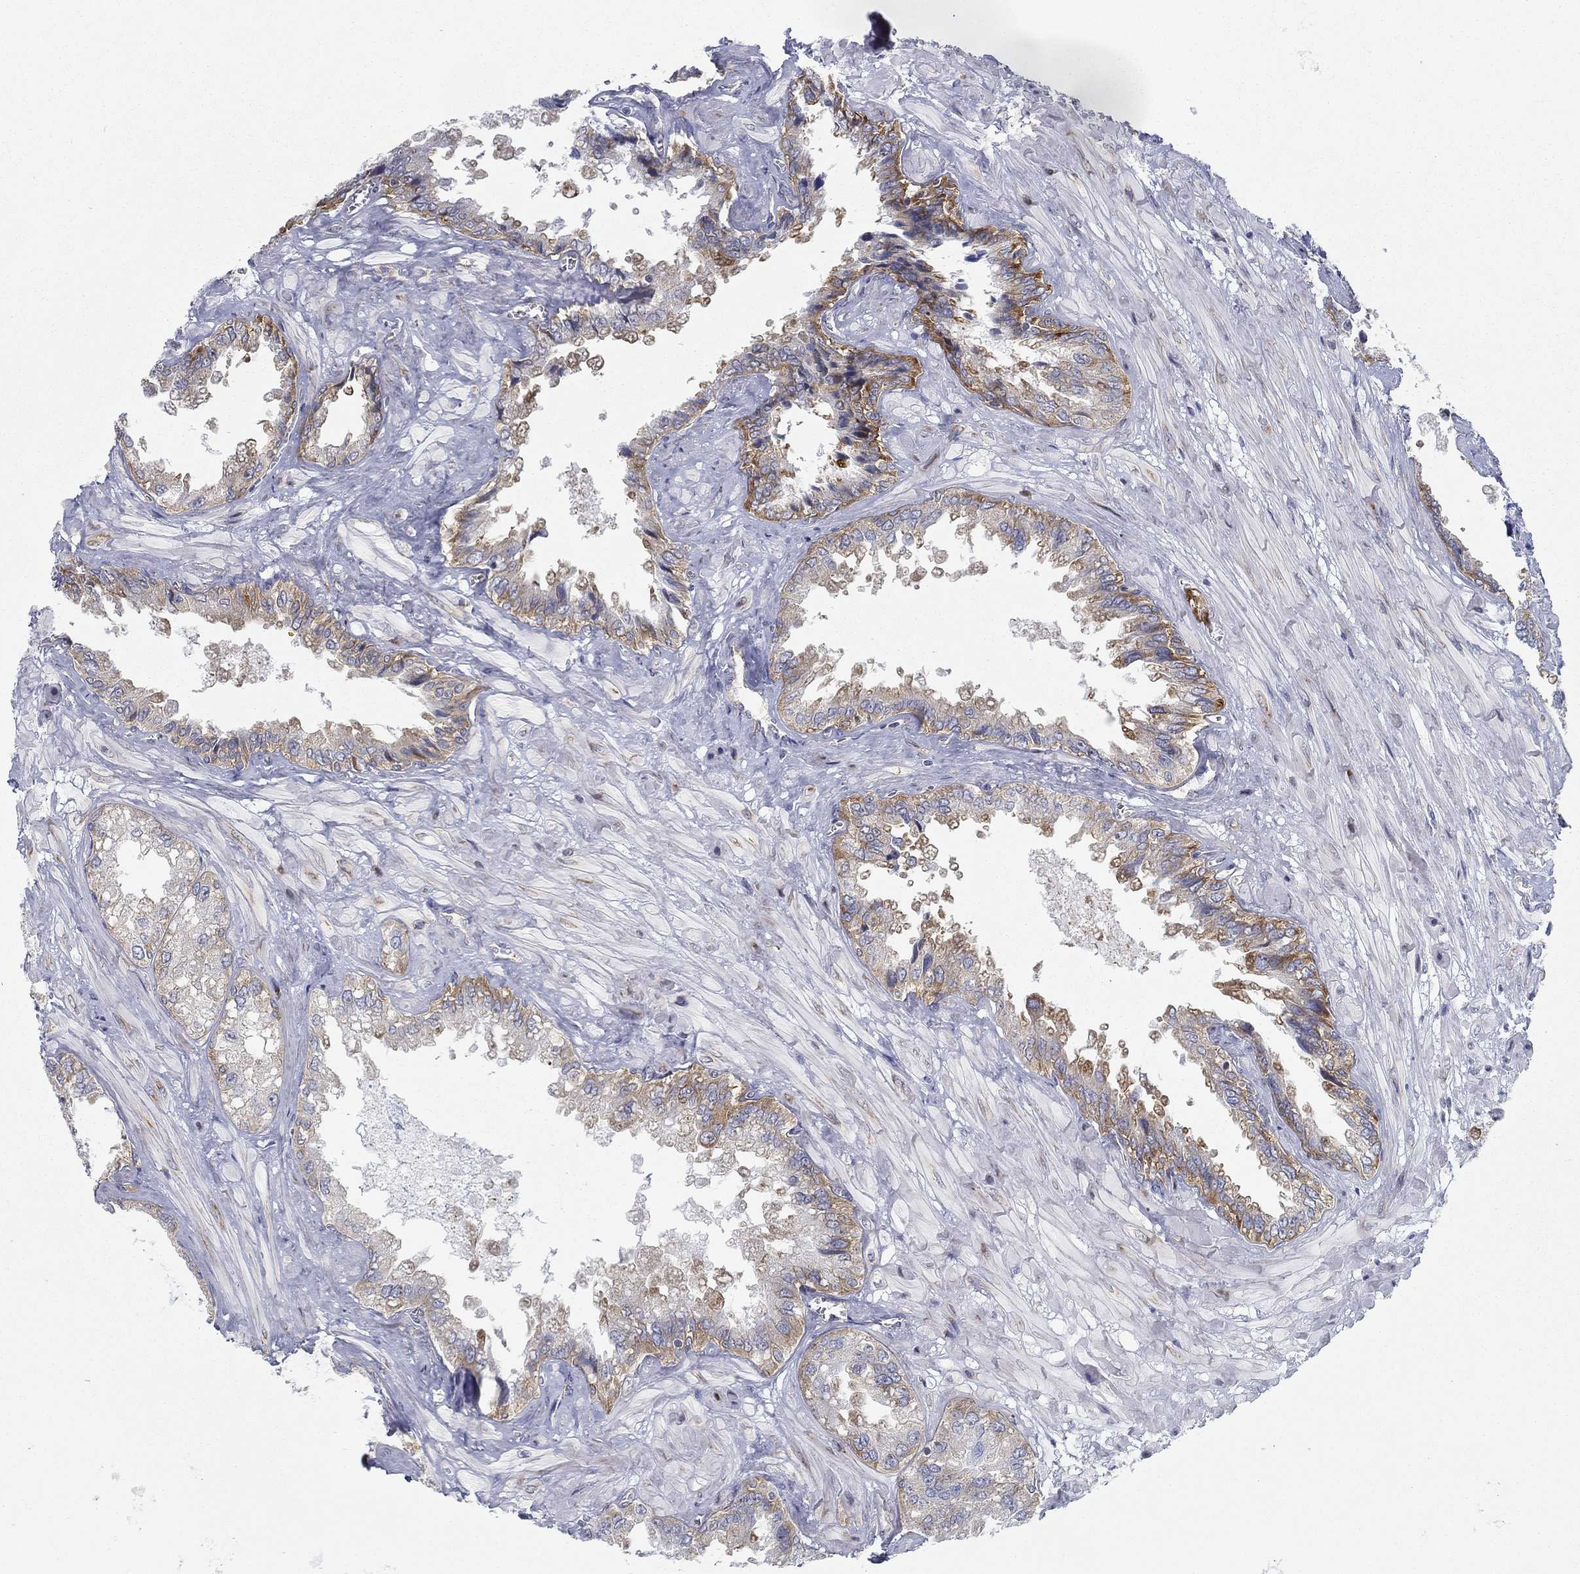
{"staining": {"intensity": "strong", "quantity": "25%-75%", "location": "cytoplasmic/membranous"}, "tissue": "seminal vesicle", "cell_type": "Glandular cells", "image_type": "normal", "snomed": [{"axis": "morphology", "description": "Normal tissue, NOS"}, {"axis": "topography", "description": "Seminal veicle"}], "caption": "Immunohistochemistry (IHC) photomicrograph of unremarkable seminal vesicle stained for a protein (brown), which displays high levels of strong cytoplasmic/membranous positivity in about 25%-75% of glandular cells.", "gene": "FXR1", "patient": {"sex": "male", "age": 67}}